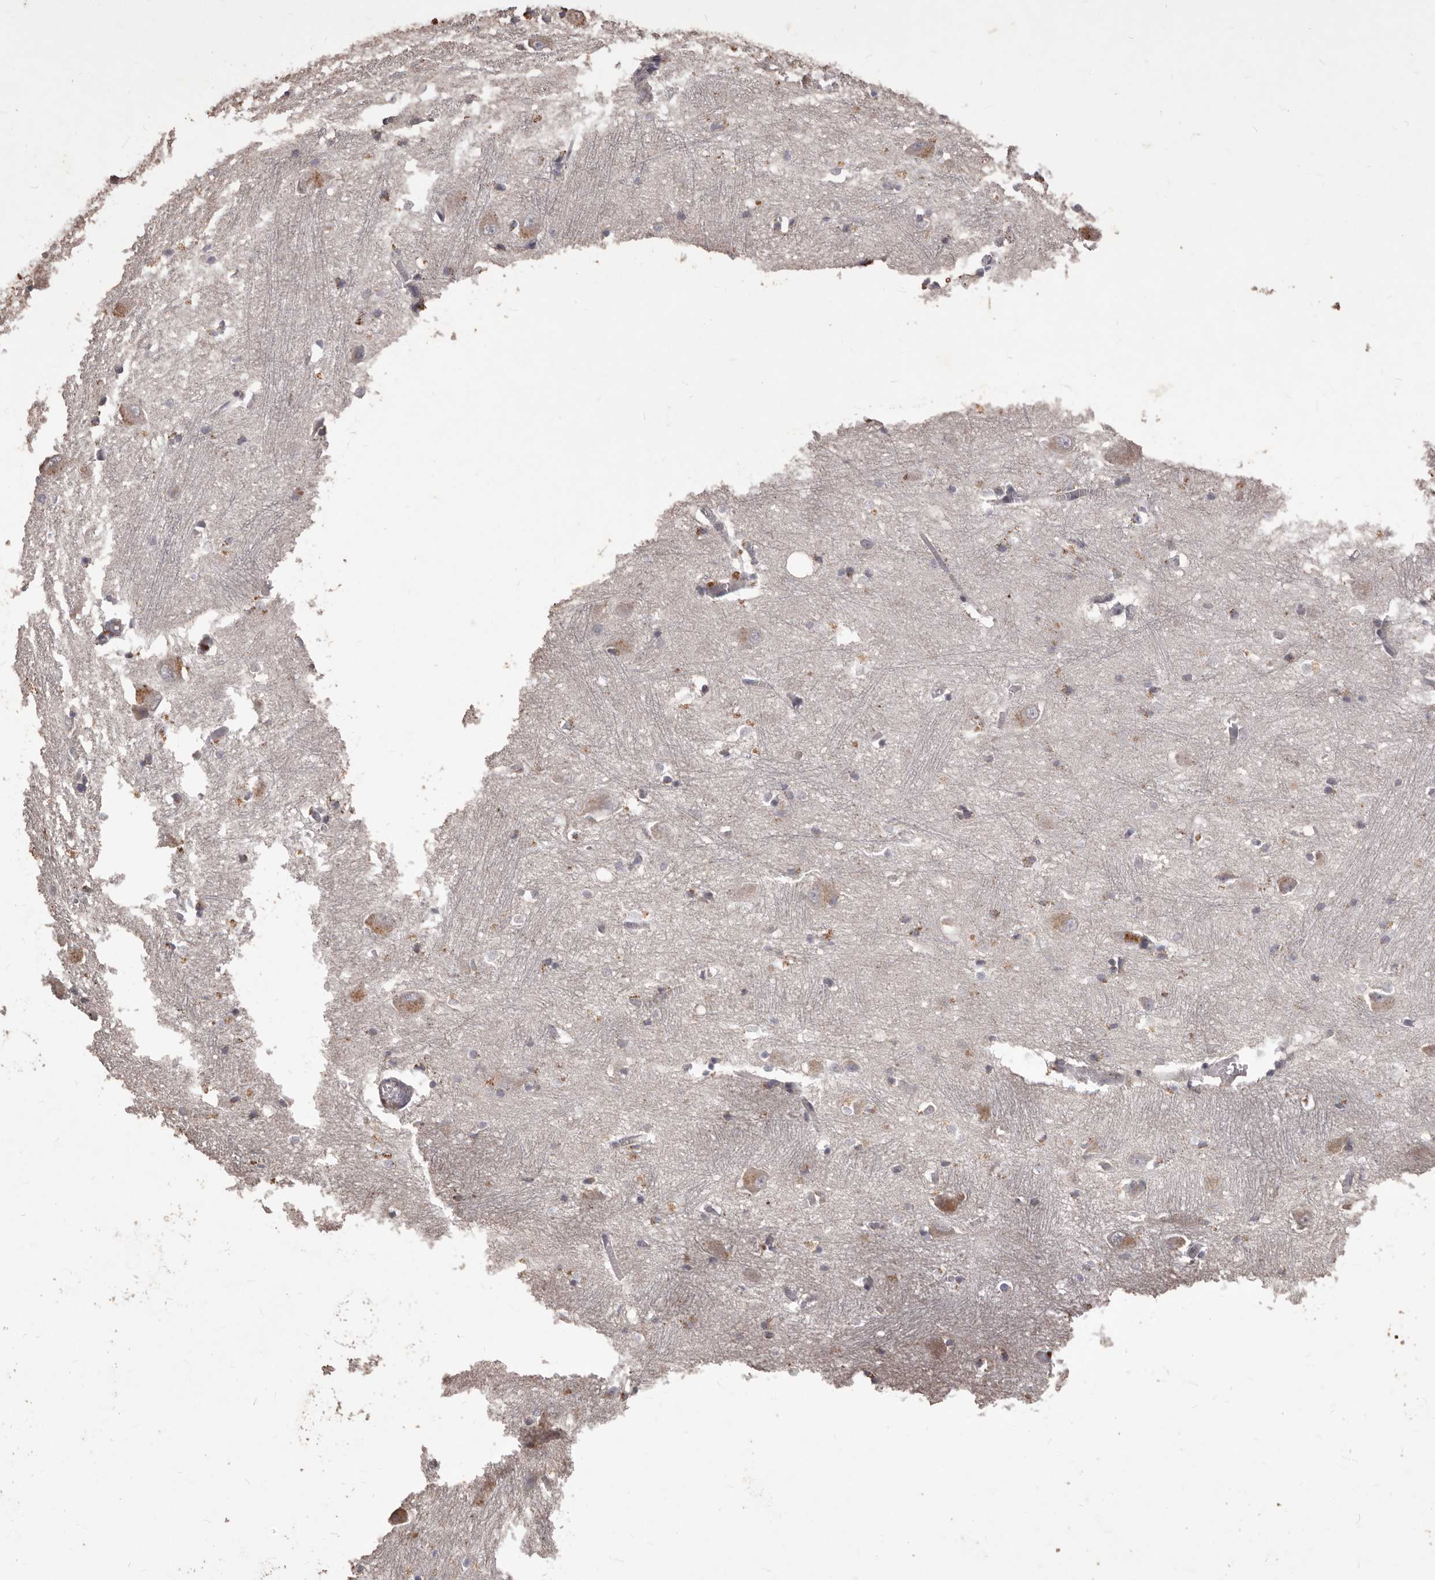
{"staining": {"intensity": "moderate", "quantity": "<25%", "location": "cytoplasmic/membranous"}, "tissue": "caudate", "cell_type": "Glial cells", "image_type": "normal", "snomed": [{"axis": "morphology", "description": "Normal tissue, NOS"}, {"axis": "topography", "description": "Lateral ventricle wall"}], "caption": "Benign caudate was stained to show a protein in brown. There is low levels of moderate cytoplasmic/membranous expression in about <25% of glial cells. Immunohistochemistry (ihc) stains the protein of interest in brown and the nuclei are stained blue.", "gene": "PRSS27", "patient": {"sex": "male", "age": 37}}